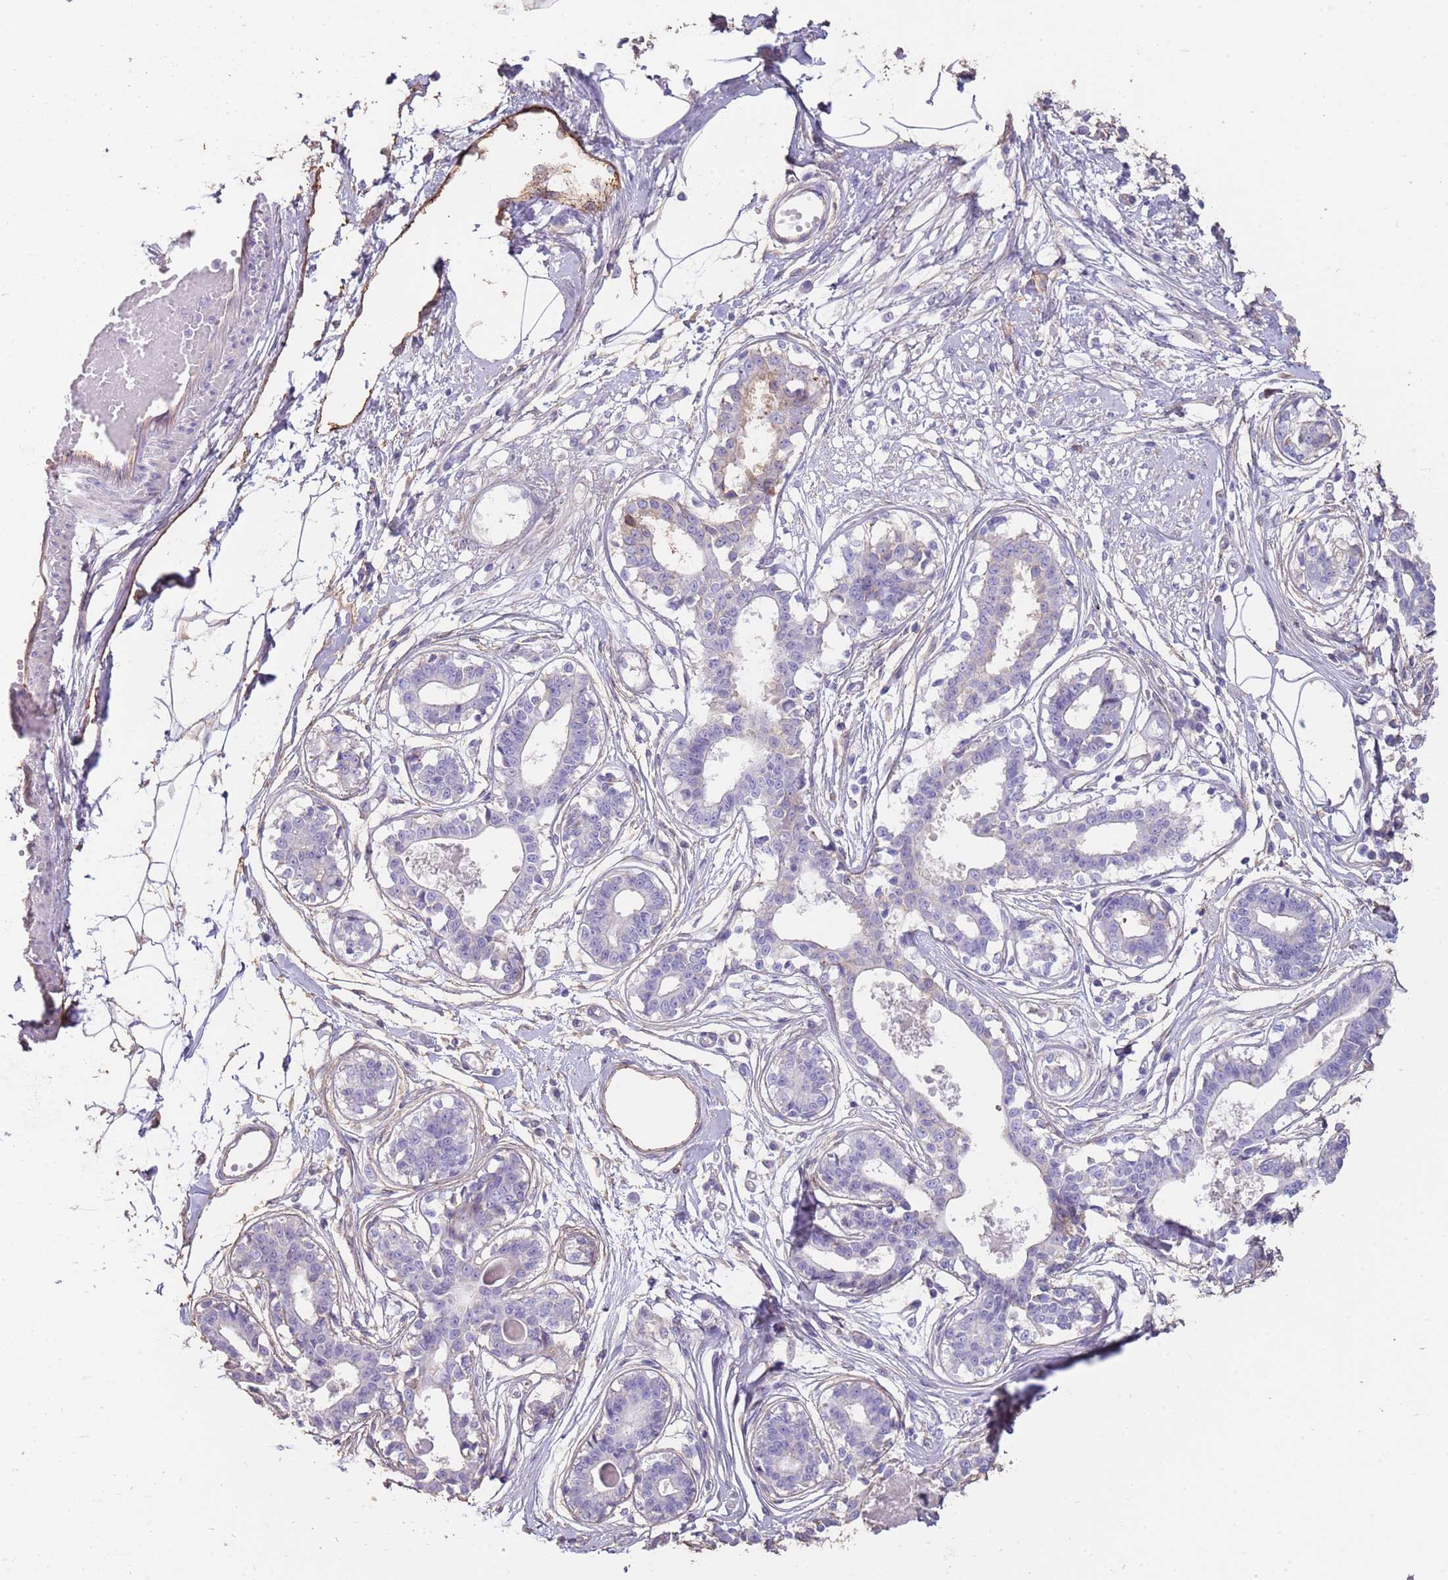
{"staining": {"intensity": "negative", "quantity": "none", "location": "none"}, "tissue": "breast", "cell_type": "Adipocytes", "image_type": "normal", "snomed": [{"axis": "morphology", "description": "Normal tissue, NOS"}, {"axis": "topography", "description": "Breast"}], "caption": "DAB (3,3'-diaminobenzidine) immunohistochemical staining of unremarkable breast exhibits no significant staining in adipocytes. Brightfield microscopy of IHC stained with DAB (3,3'-diaminobenzidine) (brown) and hematoxylin (blue), captured at high magnification.", "gene": "ENSG00000271254", "patient": {"sex": "female", "age": 45}}